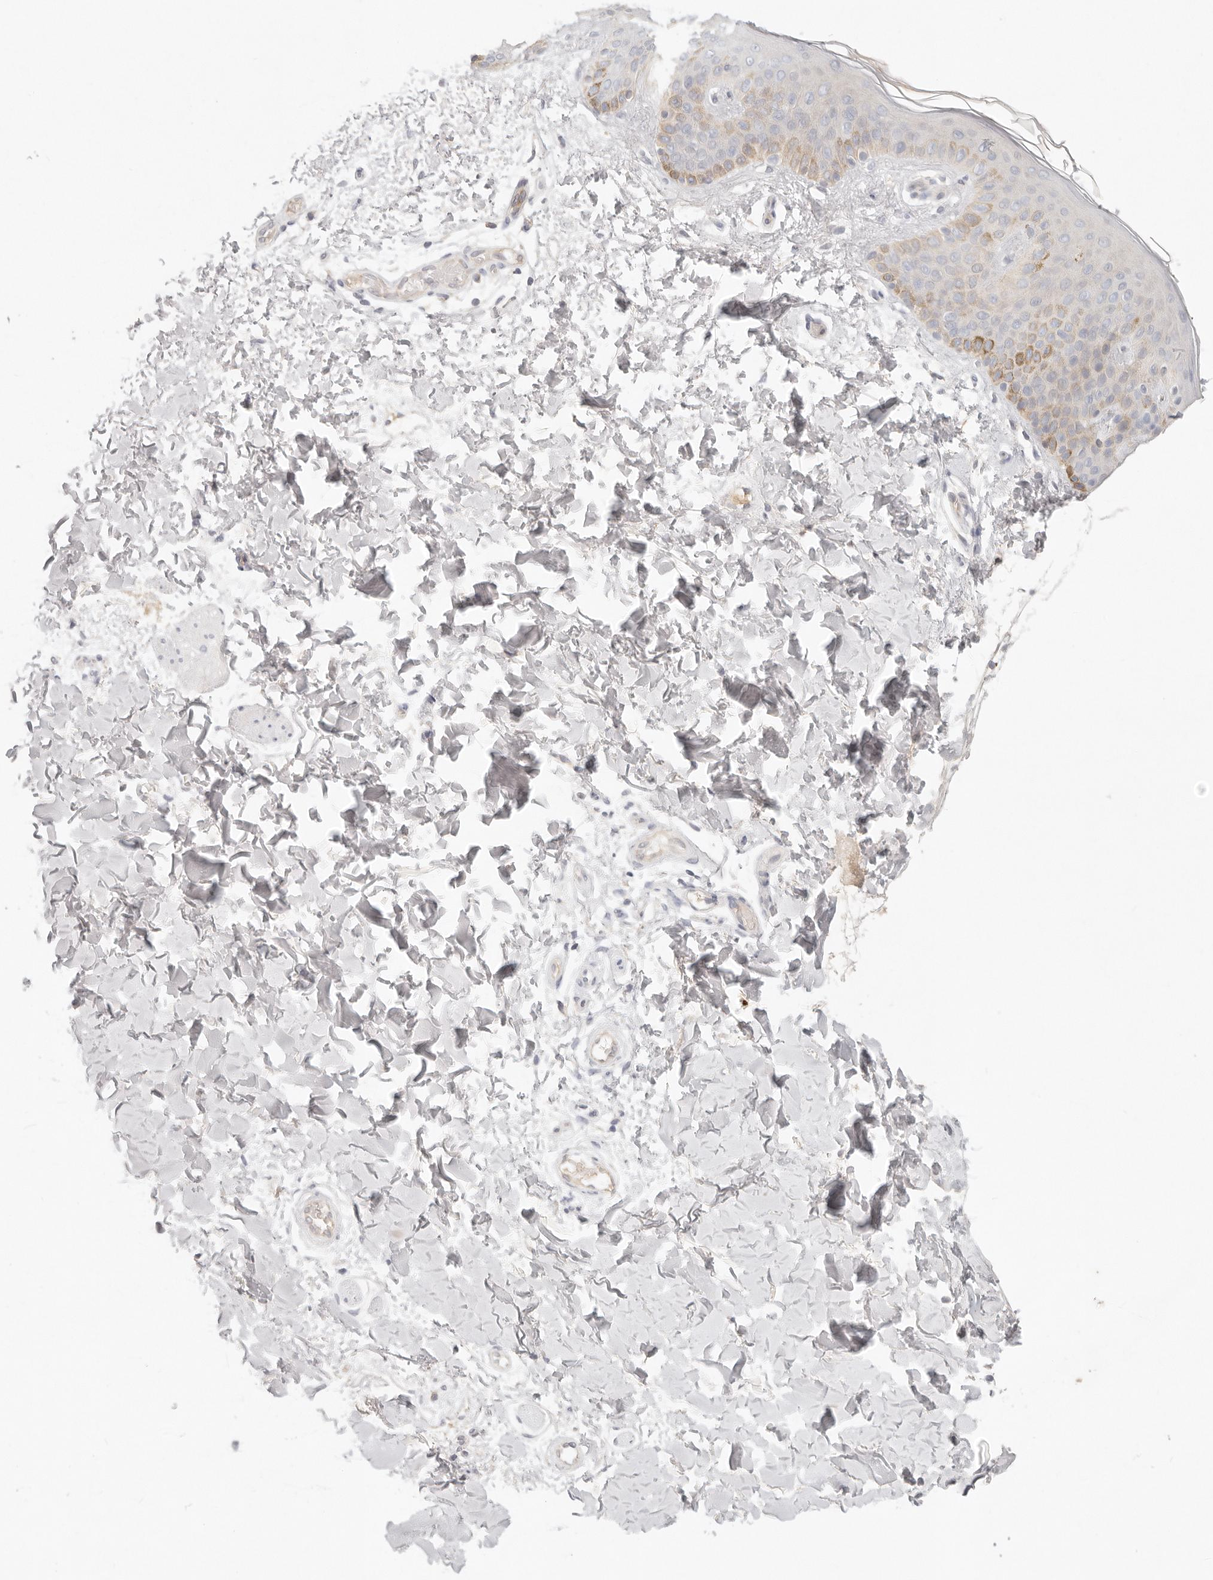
{"staining": {"intensity": "negative", "quantity": "none", "location": "none"}, "tissue": "skin", "cell_type": "Fibroblasts", "image_type": "normal", "snomed": [{"axis": "morphology", "description": "Normal tissue, NOS"}, {"axis": "morphology", "description": "Neoplasm, benign, NOS"}, {"axis": "topography", "description": "Skin"}, {"axis": "topography", "description": "Soft tissue"}], "caption": "This is a photomicrograph of immunohistochemistry (IHC) staining of benign skin, which shows no positivity in fibroblasts. Nuclei are stained in blue.", "gene": "SPHK1", "patient": {"sex": "male", "age": 26}}